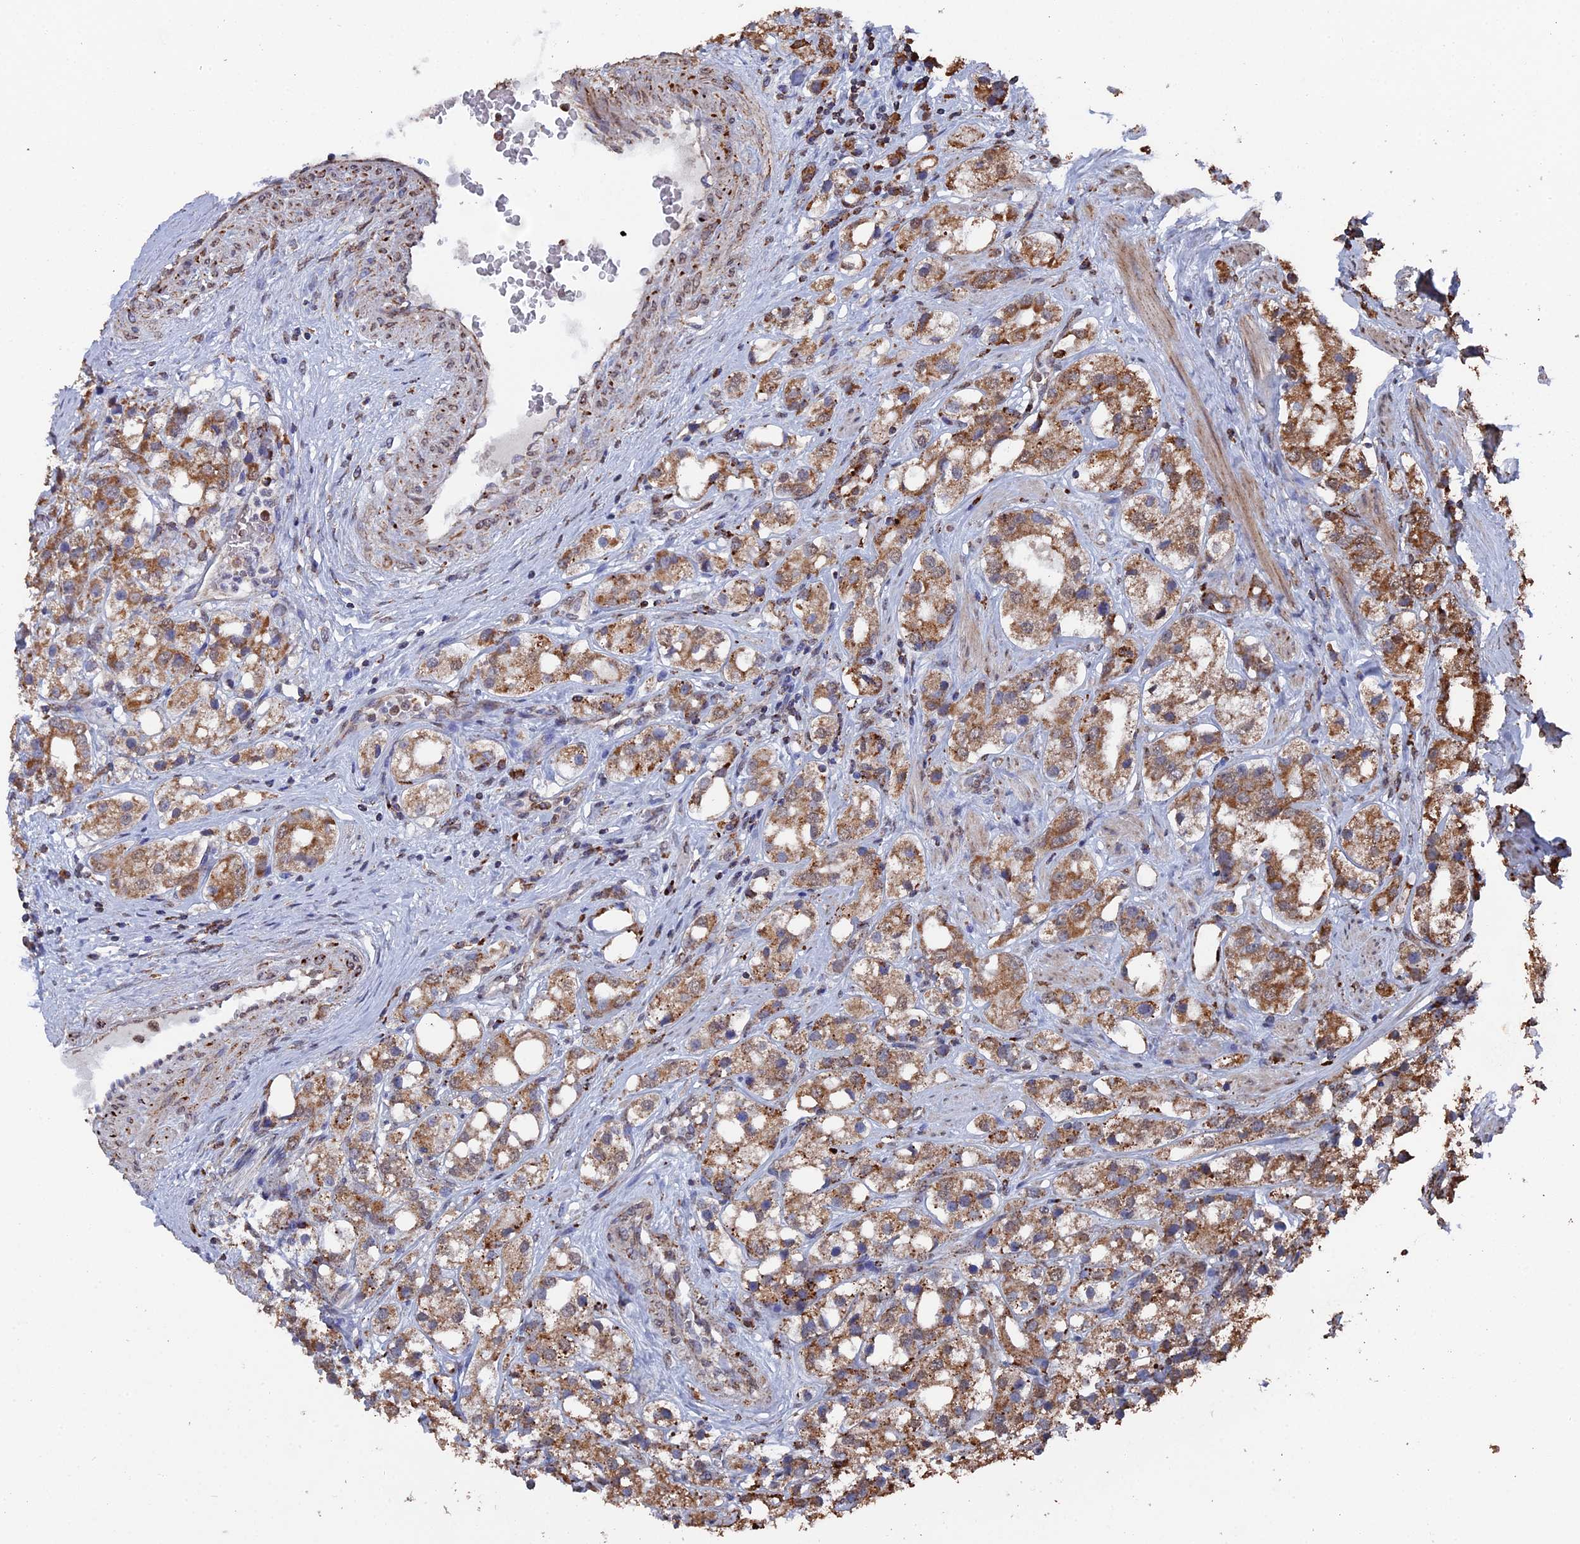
{"staining": {"intensity": "moderate", "quantity": ">75%", "location": "cytoplasmic/membranous"}, "tissue": "prostate cancer", "cell_type": "Tumor cells", "image_type": "cancer", "snomed": [{"axis": "morphology", "description": "Adenocarcinoma, NOS"}, {"axis": "topography", "description": "Prostate"}], "caption": "Prostate cancer (adenocarcinoma) stained with a protein marker displays moderate staining in tumor cells.", "gene": "SMG9", "patient": {"sex": "male", "age": 79}}